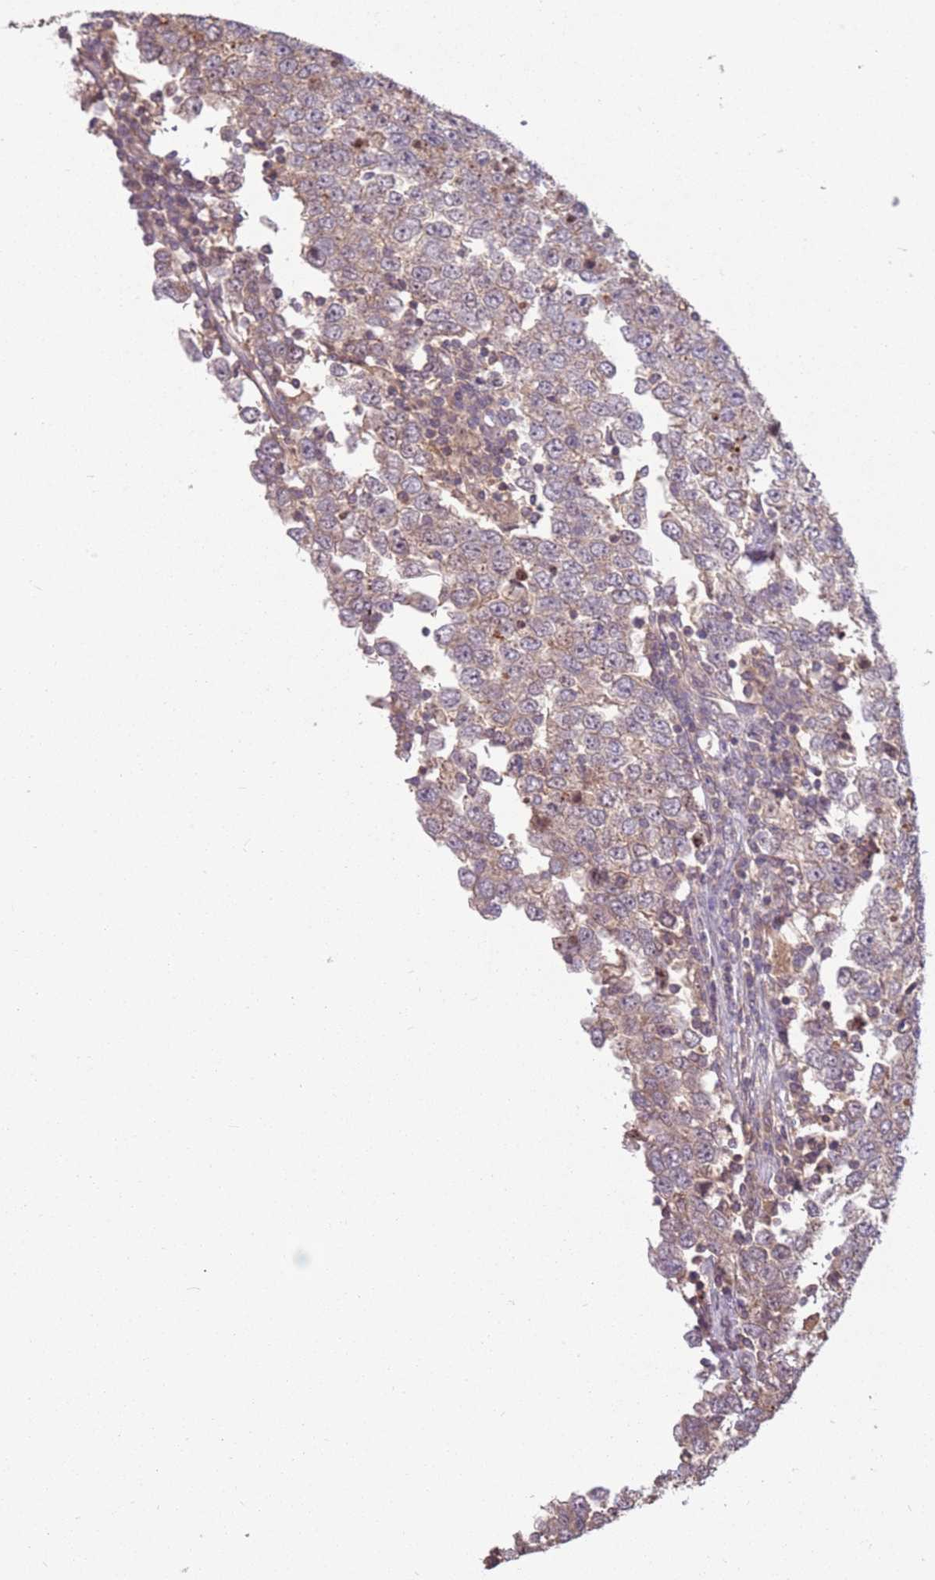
{"staining": {"intensity": "weak", "quantity": "25%-75%", "location": "cytoplasmic/membranous"}, "tissue": "testis cancer", "cell_type": "Tumor cells", "image_type": "cancer", "snomed": [{"axis": "morphology", "description": "Seminoma, NOS"}, {"axis": "morphology", "description": "Carcinoma, Embryonal, NOS"}, {"axis": "topography", "description": "Testis"}], "caption": "Immunohistochemical staining of human testis cancer (seminoma) reveals weak cytoplasmic/membranous protein expression in approximately 25%-75% of tumor cells. Nuclei are stained in blue.", "gene": "POLR3F", "patient": {"sex": "male", "age": 28}}